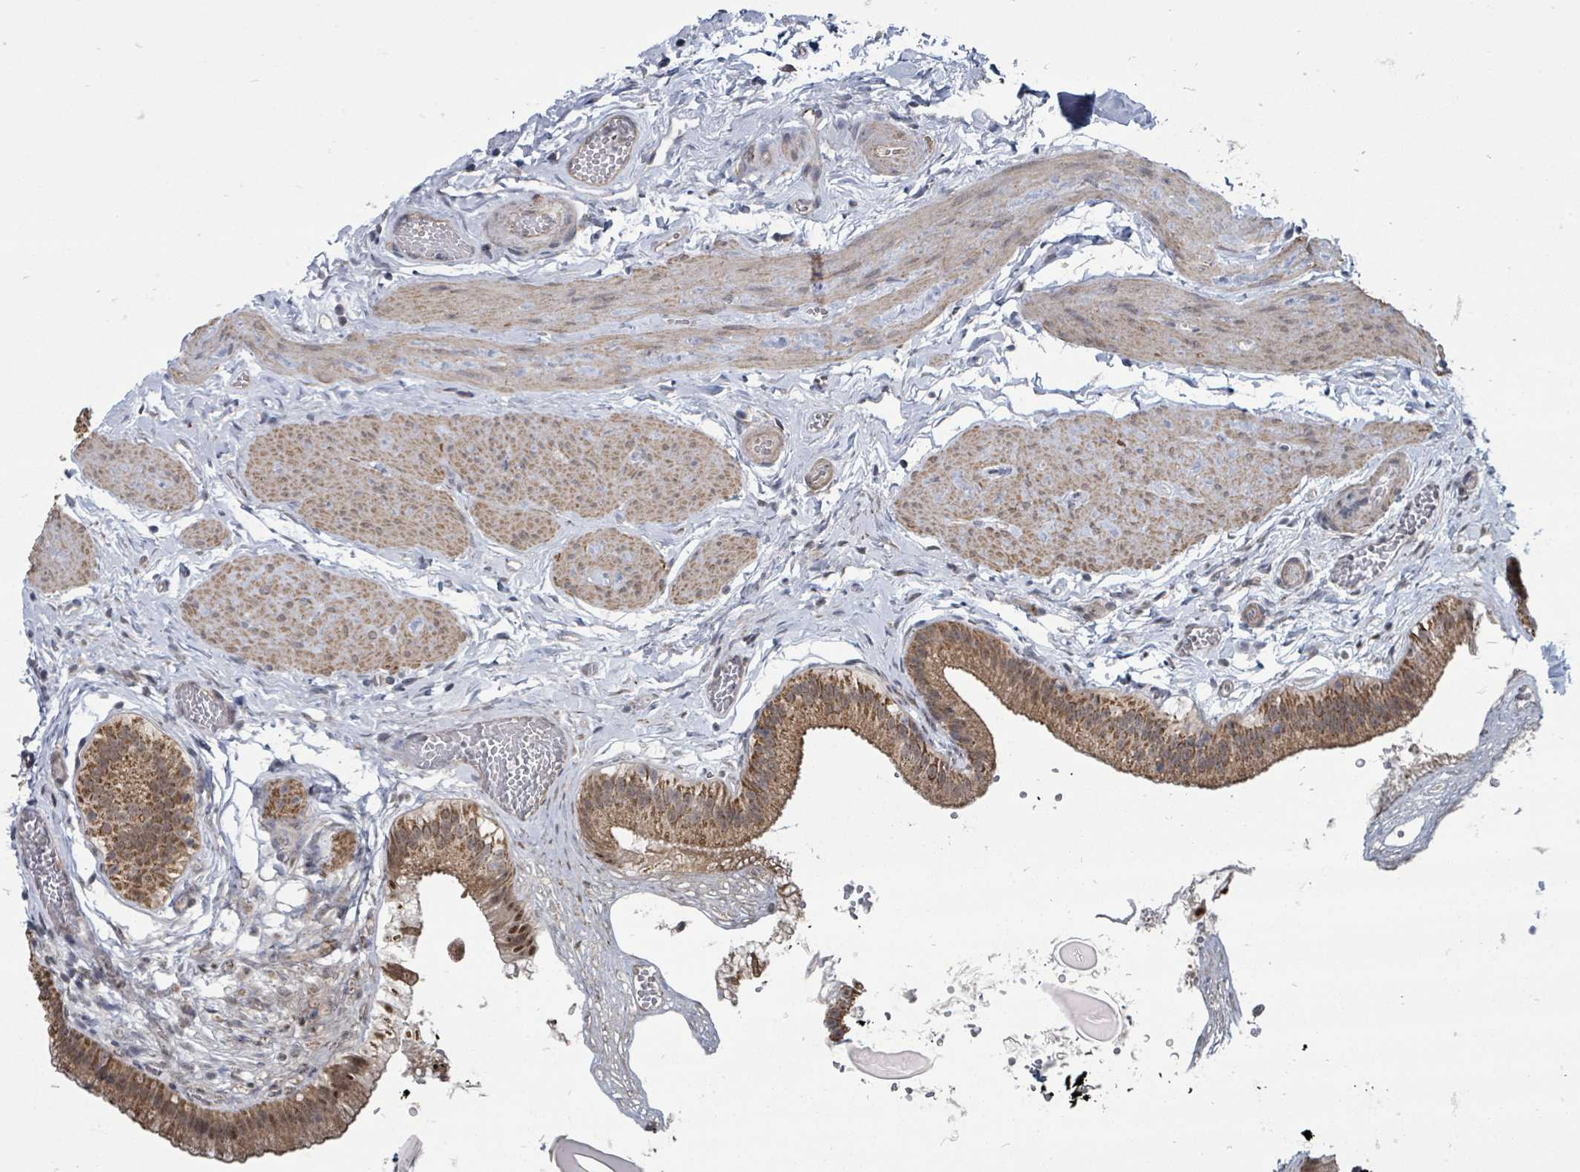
{"staining": {"intensity": "moderate", "quantity": ">75%", "location": "cytoplasmic/membranous,nuclear"}, "tissue": "gallbladder", "cell_type": "Glandular cells", "image_type": "normal", "snomed": [{"axis": "morphology", "description": "Normal tissue, NOS"}, {"axis": "topography", "description": "Gallbladder"}], "caption": "Protein expression analysis of normal gallbladder displays moderate cytoplasmic/membranous,nuclear positivity in about >75% of glandular cells. (brown staining indicates protein expression, while blue staining denotes nuclei).", "gene": "MAGOHB", "patient": {"sex": "female", "age": 54}}